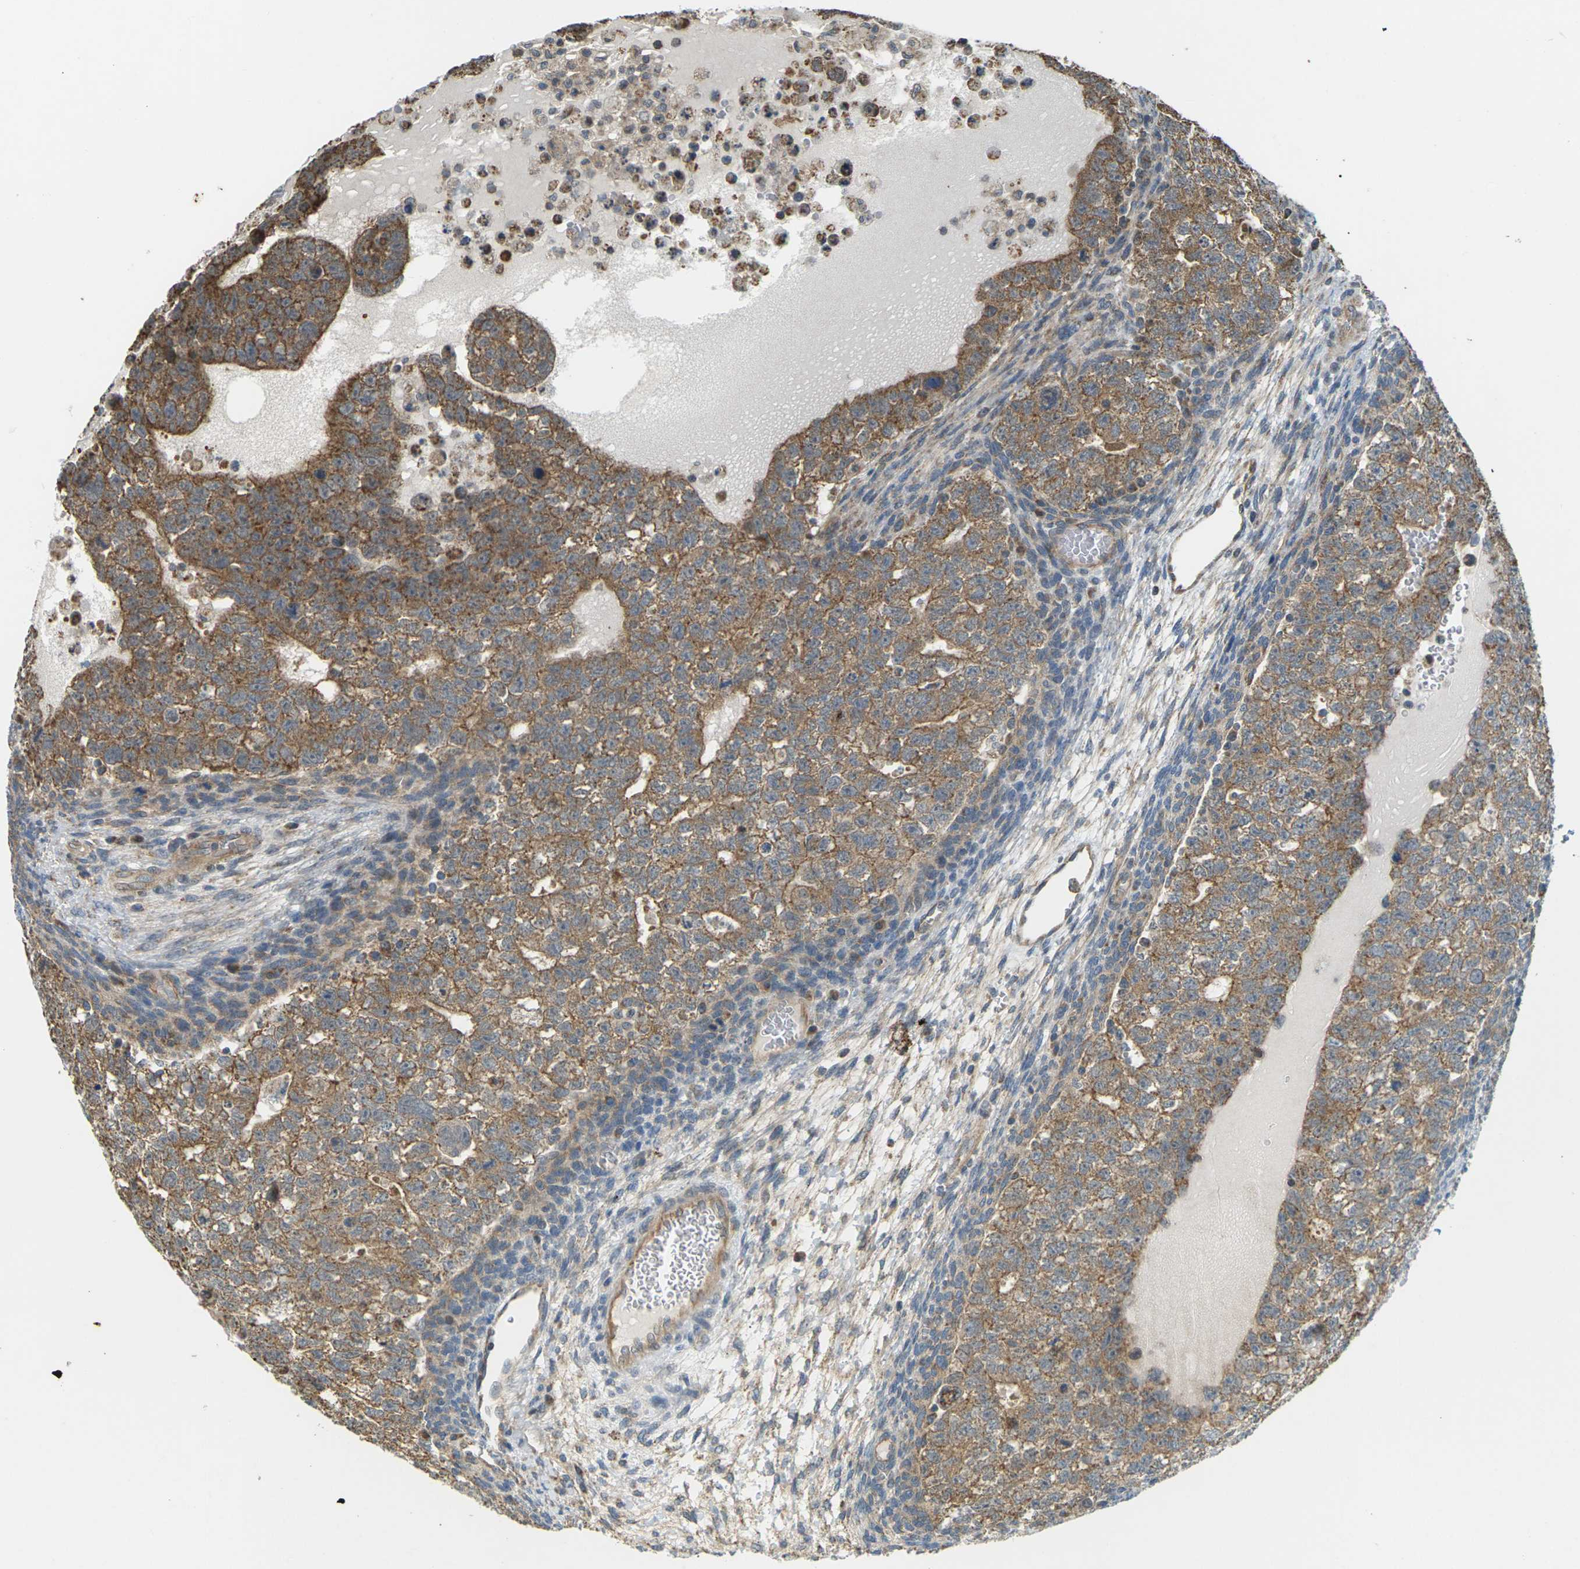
{"staining": {"intensity": "moderate", "quantity": ">75%", "location": "cytoplasmic/membranous"}, "tissue": "testis cancer", "cell_type": "Tumor cells", "image_type": "cancer", "snomed": [{"axis": "morphology", "description": "Seminoma, NOS"}, {"axis": "morphology", "description": "Carcinoma, Embryonal, NOS"}, {"axis": "topography", "description": "Testis"}], "caption": "Protein staining shows moderate cytoplasmic/membranous positivity in approximately >75% of tumor cells in embryonal carcinoma (testis). (Stains: DAB in brown, nuclei in blue, Microscopy: brightfield microscopy at high magnification).", "gene": "KSR1", "patient": {"sex": "male", "age": 38}}